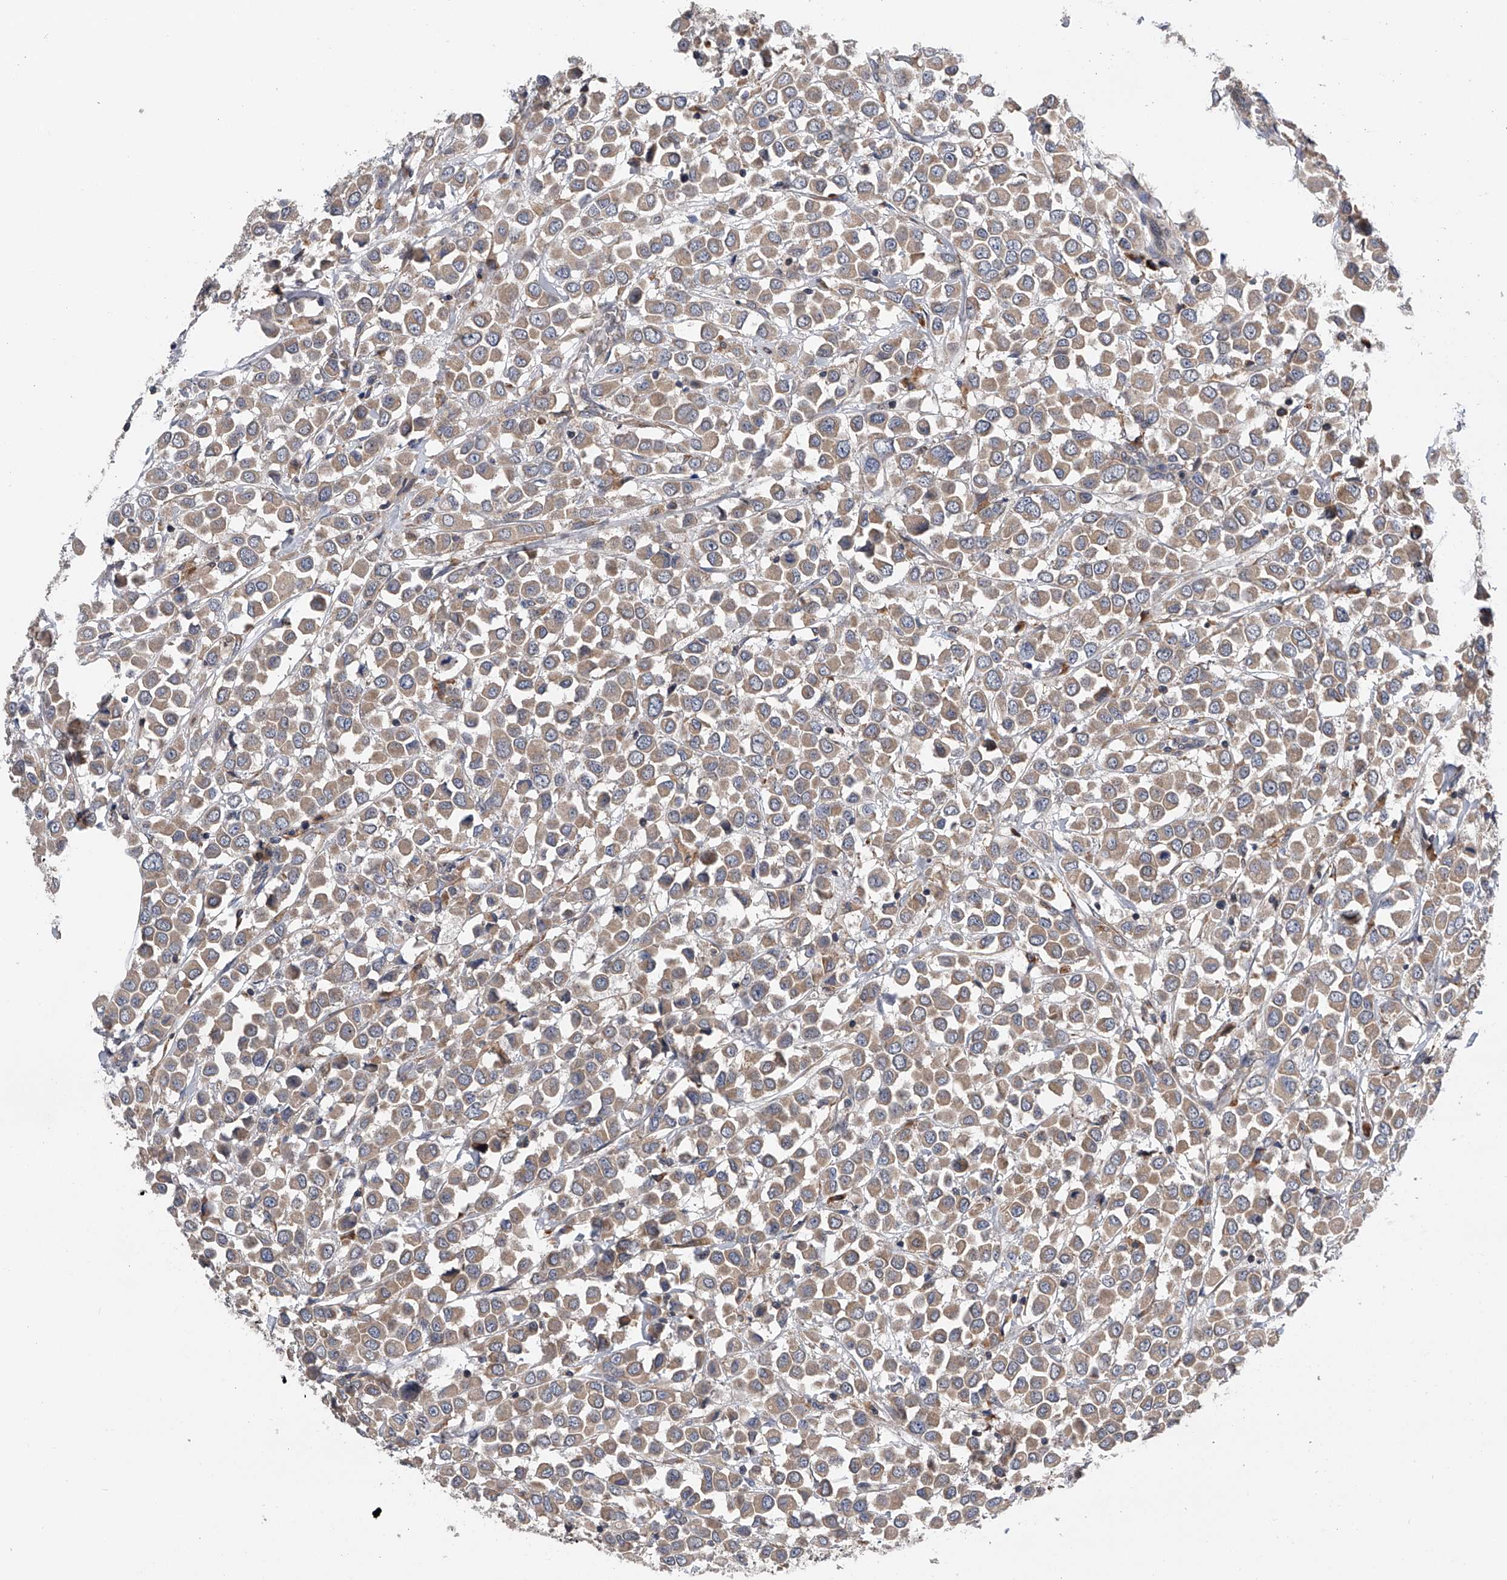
{"staining": {"intensity": "weak", "quantity": ">75%", "location": "cytoplasmic/membranous"}, "tissue": "breast cancer", "cell_type": "Tumor cells", "image_type": "cancer", "snomed": [{"axis": "morphology", "description": "Duct carcinoma"}, {"axis": "topography", "description": "Breast"}], "caption": "Immunohistochemistry of human breast cancer (intraductal carcinoma) shows low levels of weak cytoplasmic/membranous expression in about >75% of tumor cells.", "gene": "SPOCK1", "patient": {"sex": "female", "age": 61}}